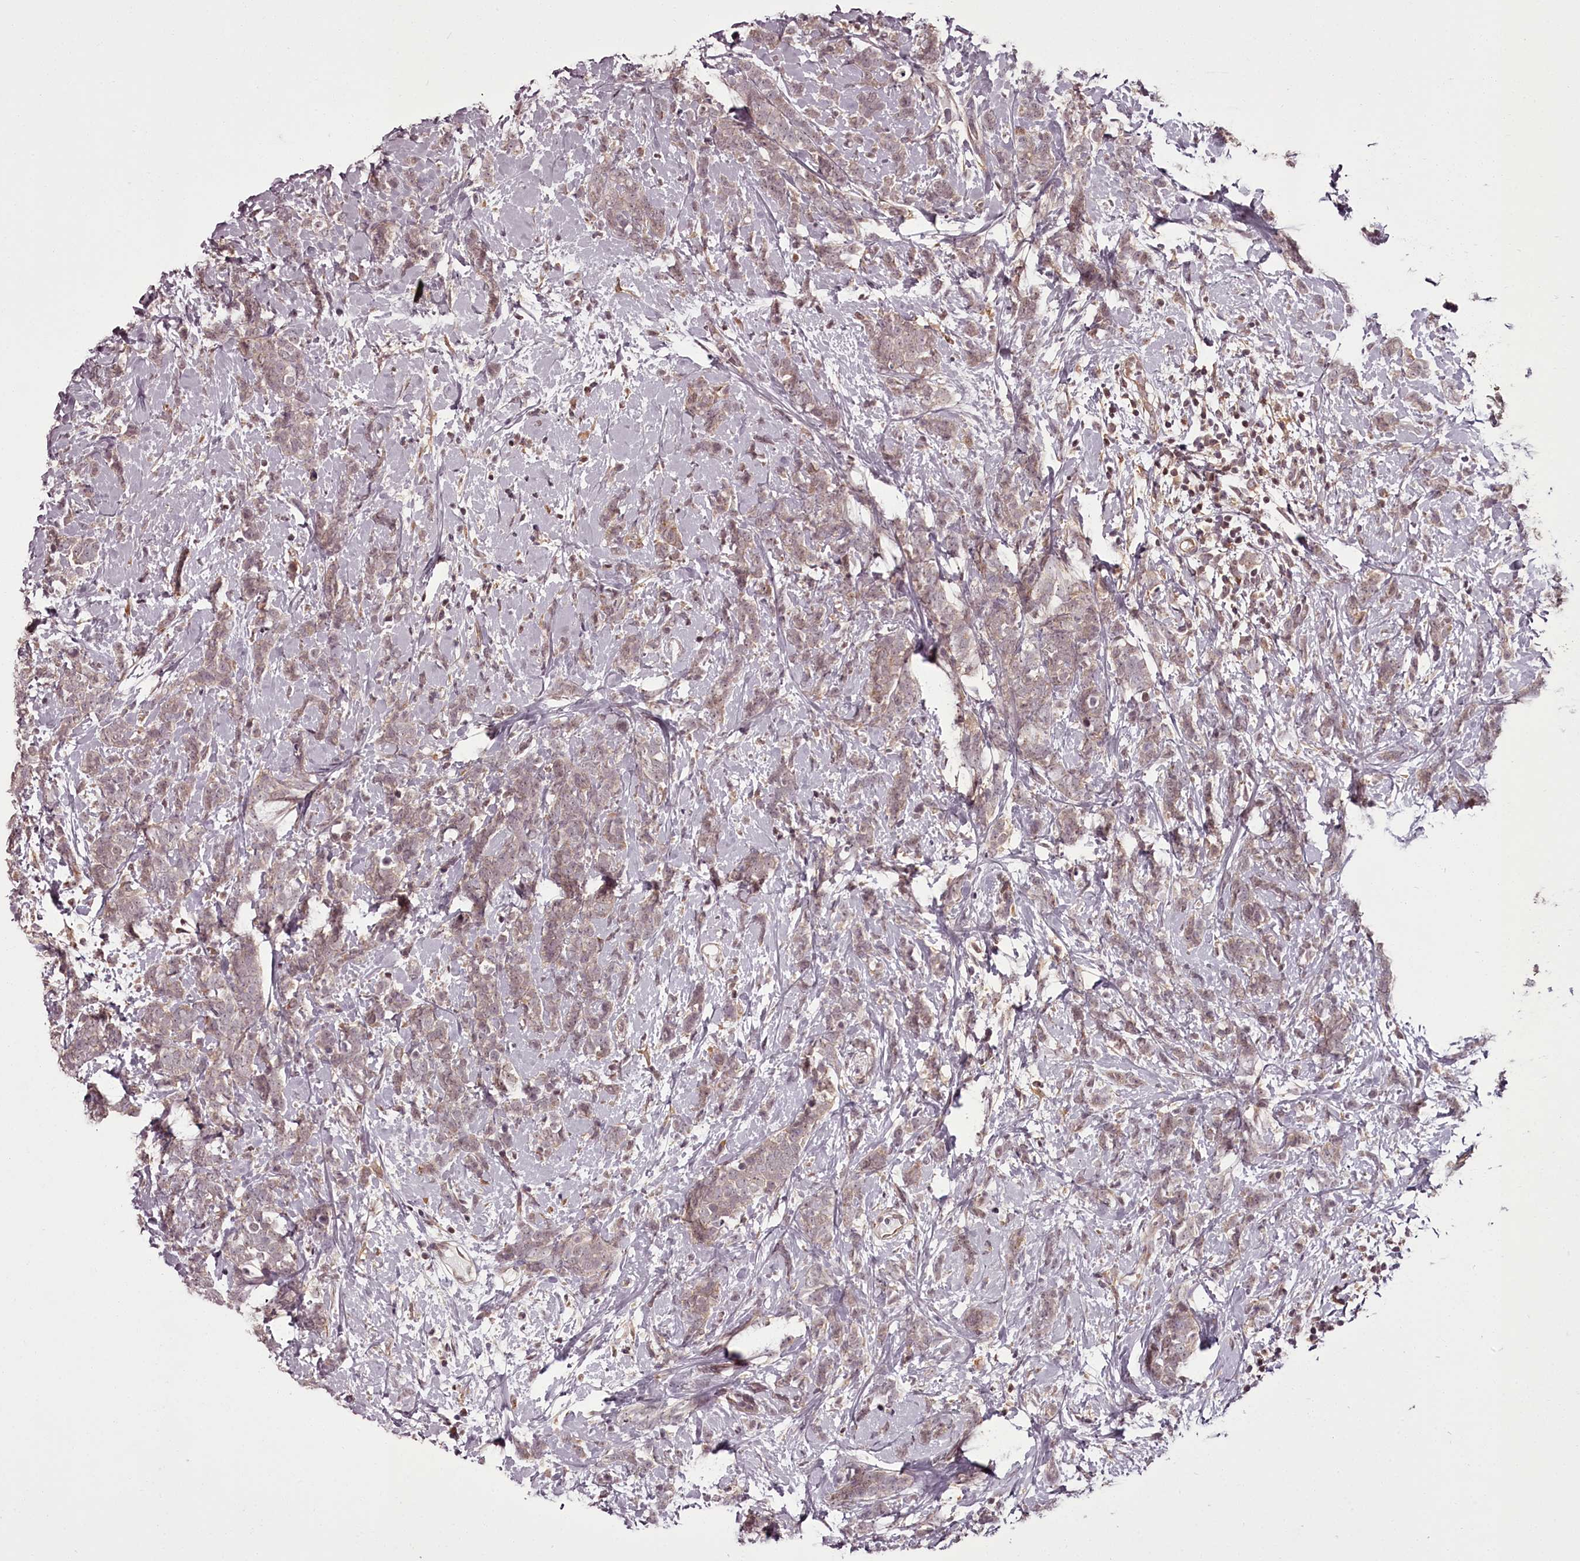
{"staining": {"intensity": "weak", "quantity": "25%-75%", "location": "cytoplasmic/membranous"}, "tissue": "breast cancer", "cell_type": "Tumor cells", "image_type": "cancer", "snomed": [{"axis": "morphology", "description": "Lobular carcinoma"}, {"axis": "topography", "description": "Breast"}], "caption": "Breast cancer (lobular carcinoma) stained with DAB immunohistochemistry (IHC) displays low levels of weak cytoplasmic/membranous expression in about 25%-75% of tumor cells.", "gene": "CCDC92", "patient": {"sex": "female", "age": 58}}